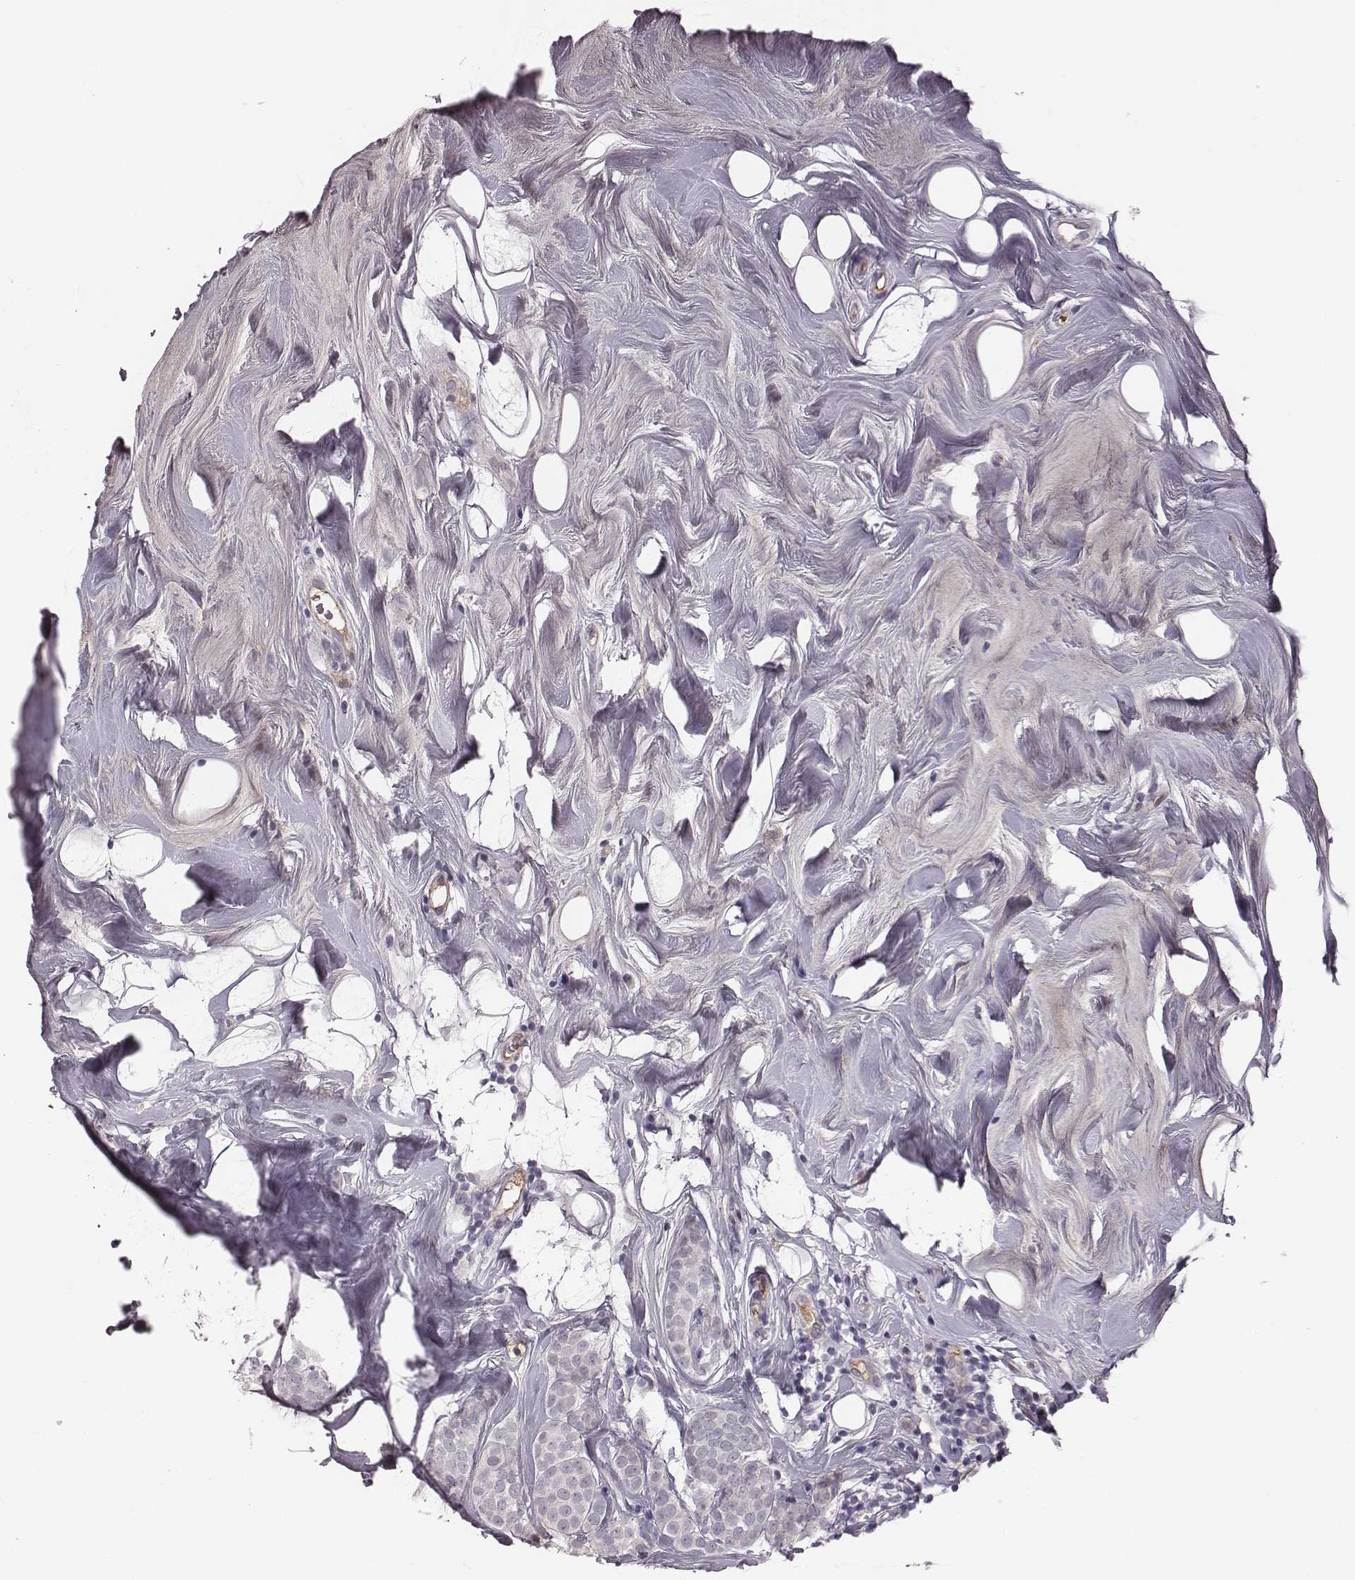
{"staining": {"intensity": "negative", "quantity": "none", "location": "none"}, "tissue": "breast cancer", "cell_type": "Tumor cells", "image_type": "cancer", "snomed": [{"axis": "morphology", "description": "Lobular carcinoma"}, {"axis": "topography", "description": "Breast"}], "caption": "DAB (3,3'-diaminobenzidine) immunohistochemical staining of human breast lobular carcinoma displays no significant positivity in tumor cells.", "gene": "CFTR", "patient": {"sex": "female", "age": 49}}